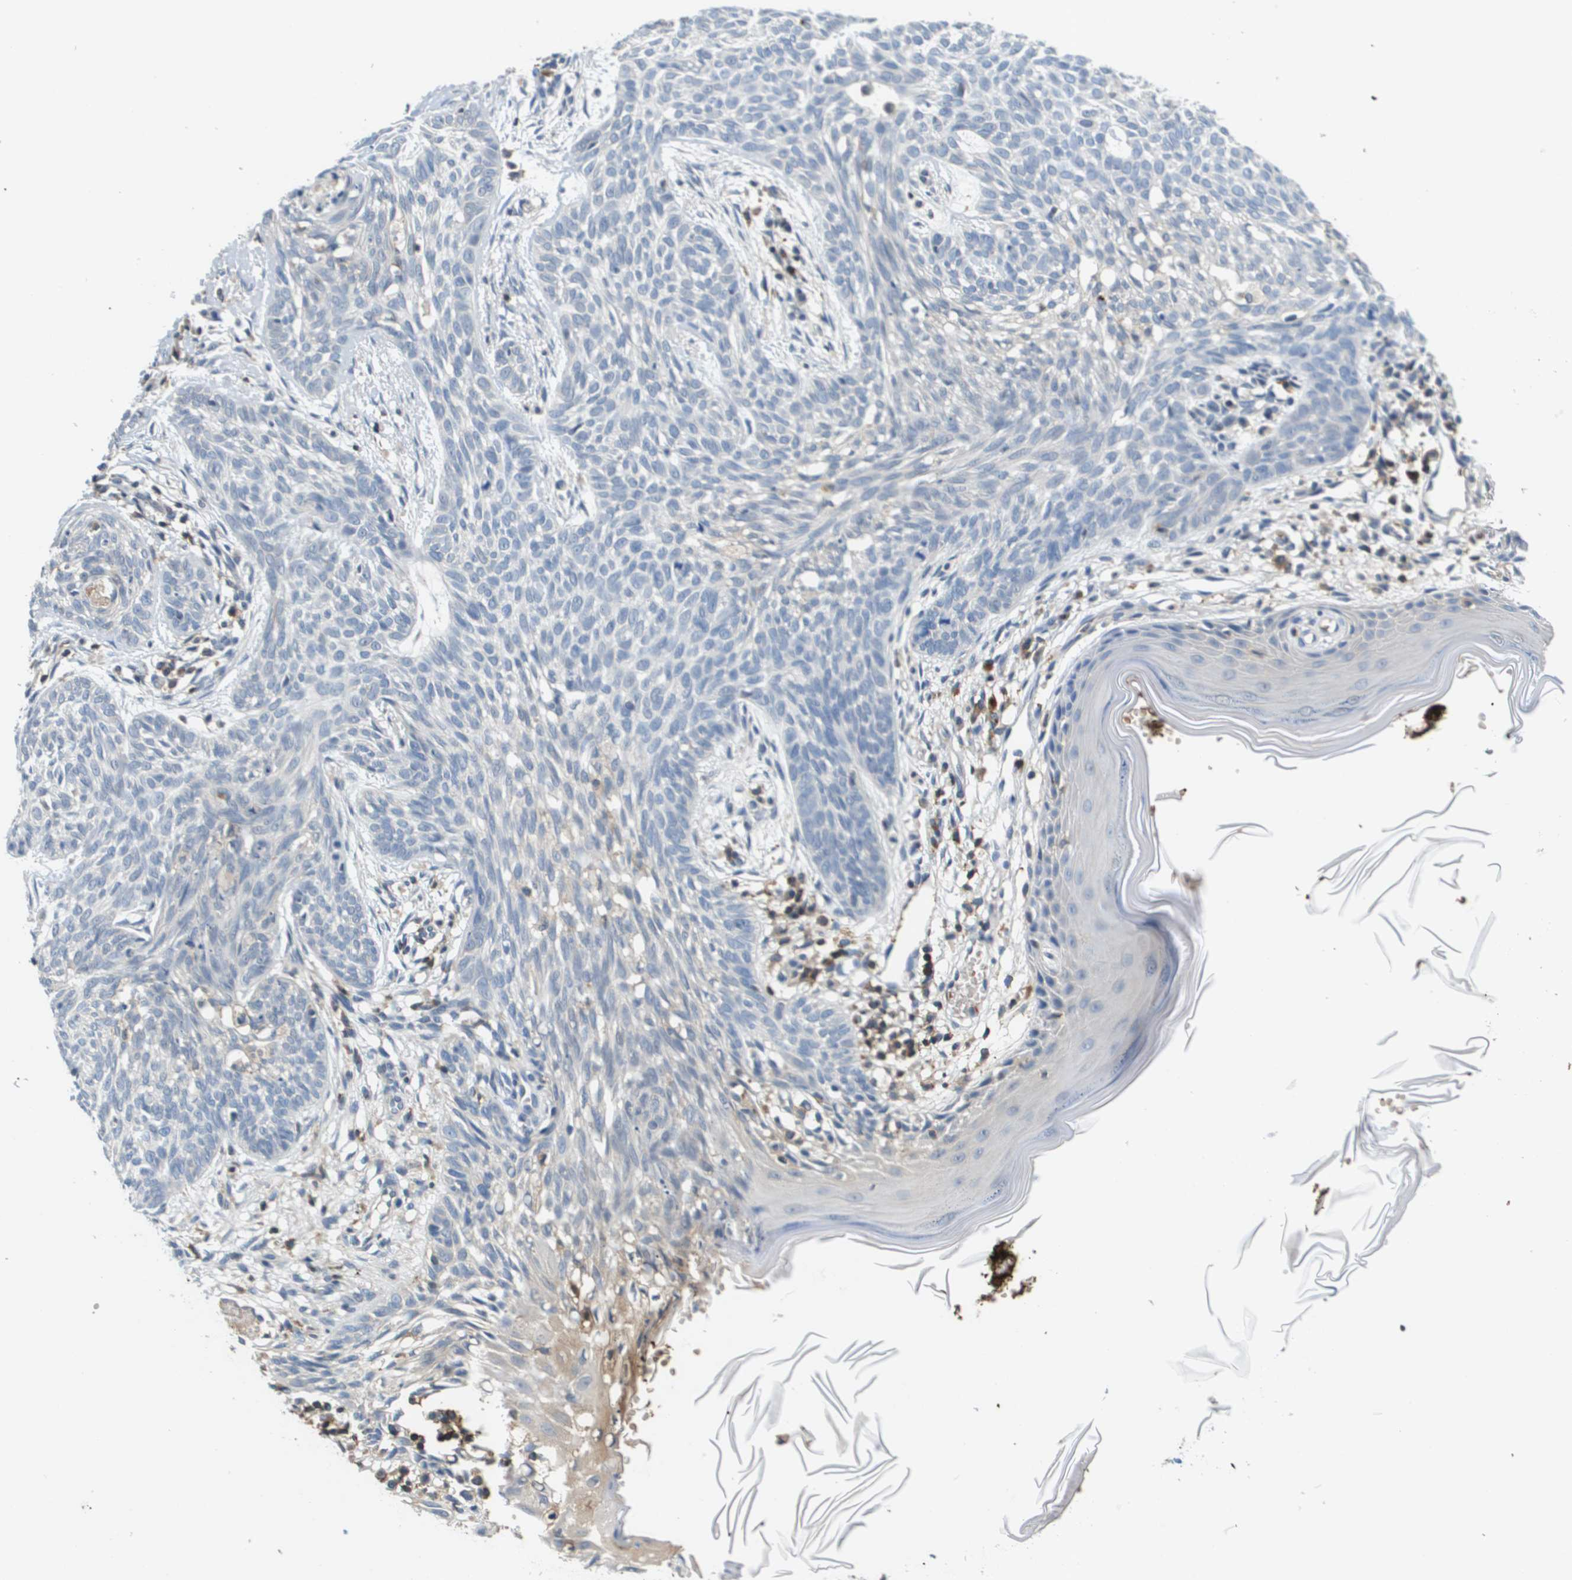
{"staining": {"intensity": "negative", "quantity": "none", "location": "none"}, "tissue": "skin cancer", "cell_type": "Tumor cells", "image_type": "cancer", "snomed": [{"axis": "morphology", "description": "Basal cell carcinoma"}, {"axis": "topography", "description": "Skin"}], "caption": "A photomicrograph of human skin basal cell carcinoma is negative for staining in tumor cells.", "gene": "KCNQ5", "patient": {"sex": "female", "age": 59}}